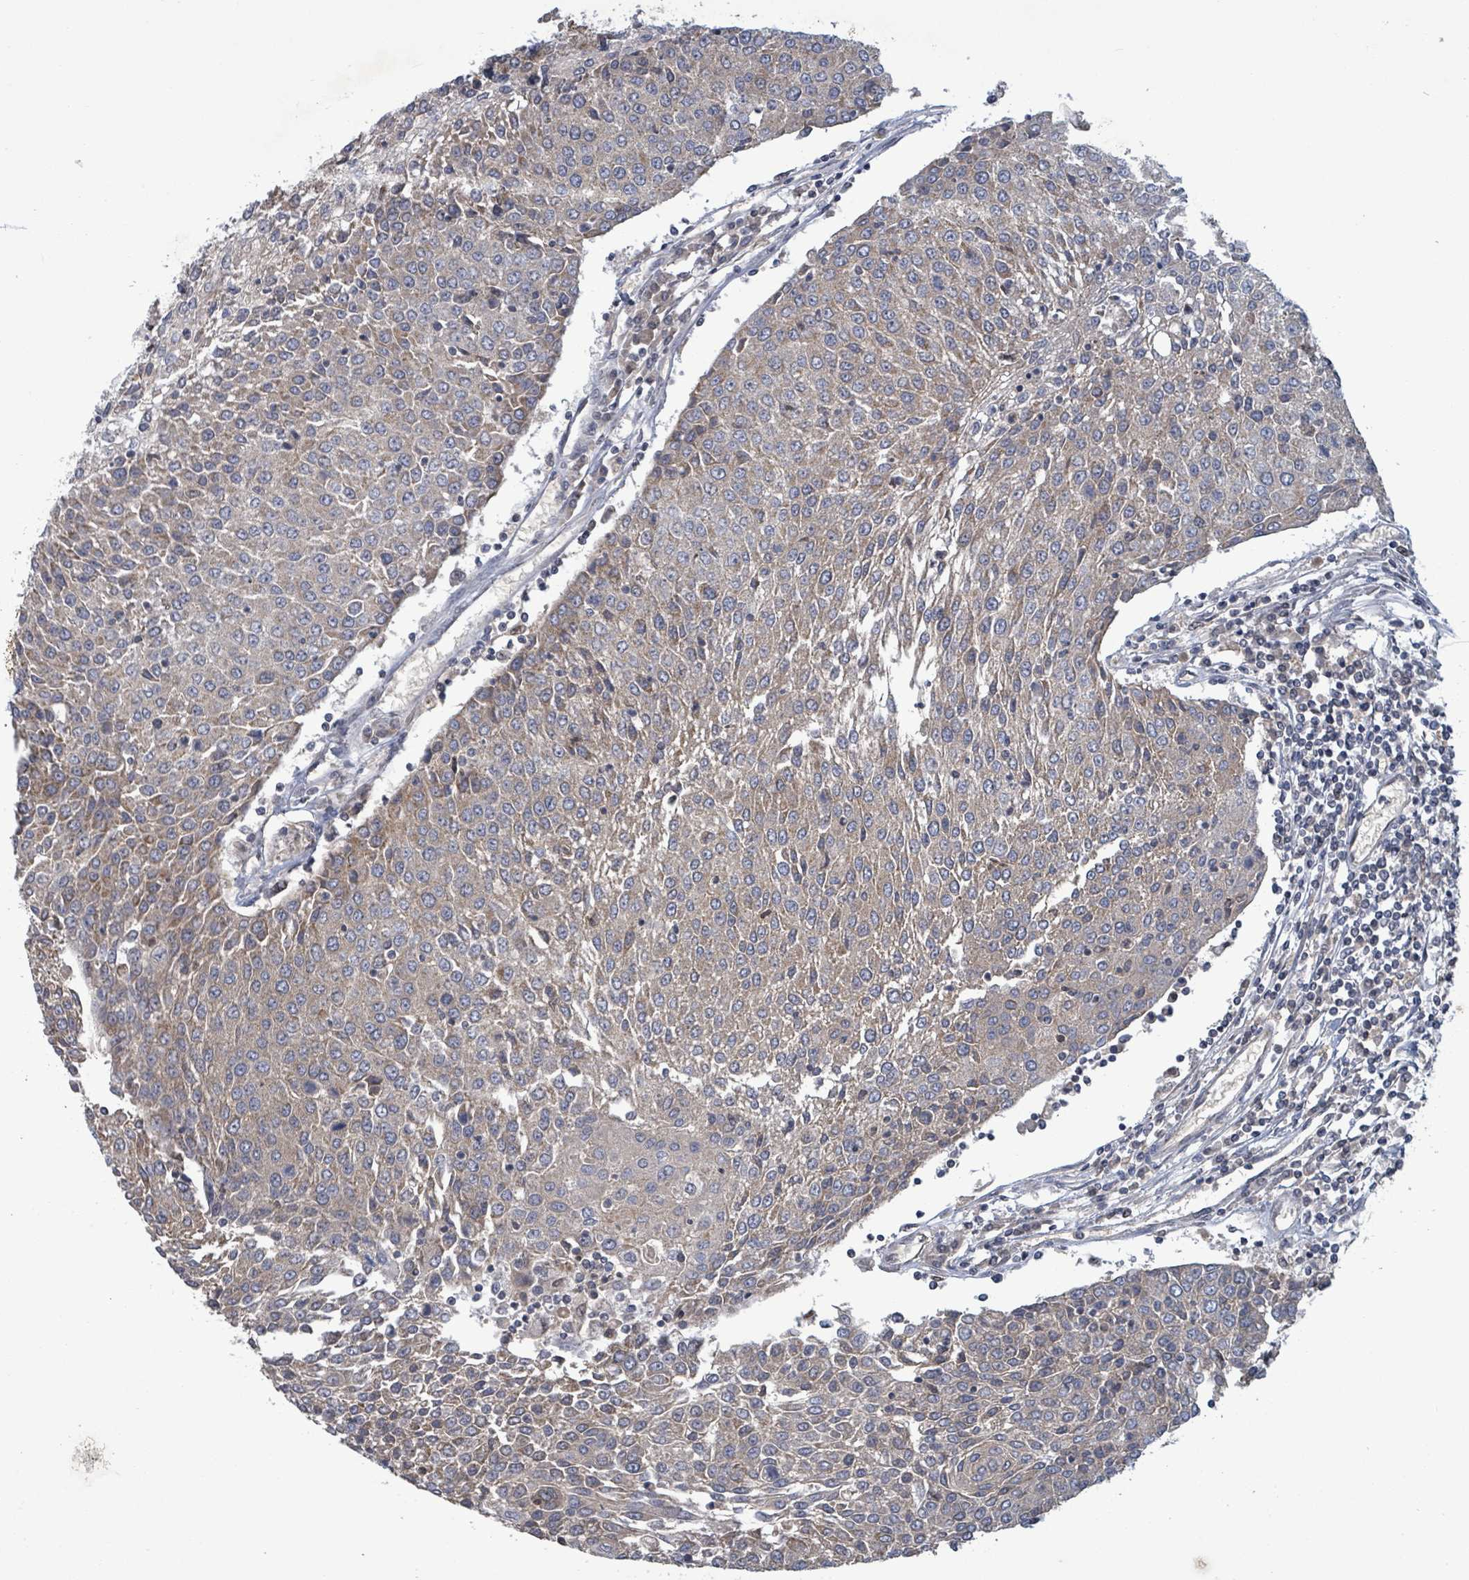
{"staining": {"intensity": "negative", "quantity": "none", "location": "none"}, "tissue": "urothelial cancer", "cell_type": "Tumor cells", "image_type": "cancer", "snomed": [{"axis": "morphology", "description": "Urothelial carcinoma, High grade"}, {"axis": "topography", "description": "Urinary bladder"}], "caption": "The immunohistochemistry image has no significant expression in tumor cells of urothelial cancer tissue.", "gene": "GRM8", "patient": {"sex": "female", "age": 85}}